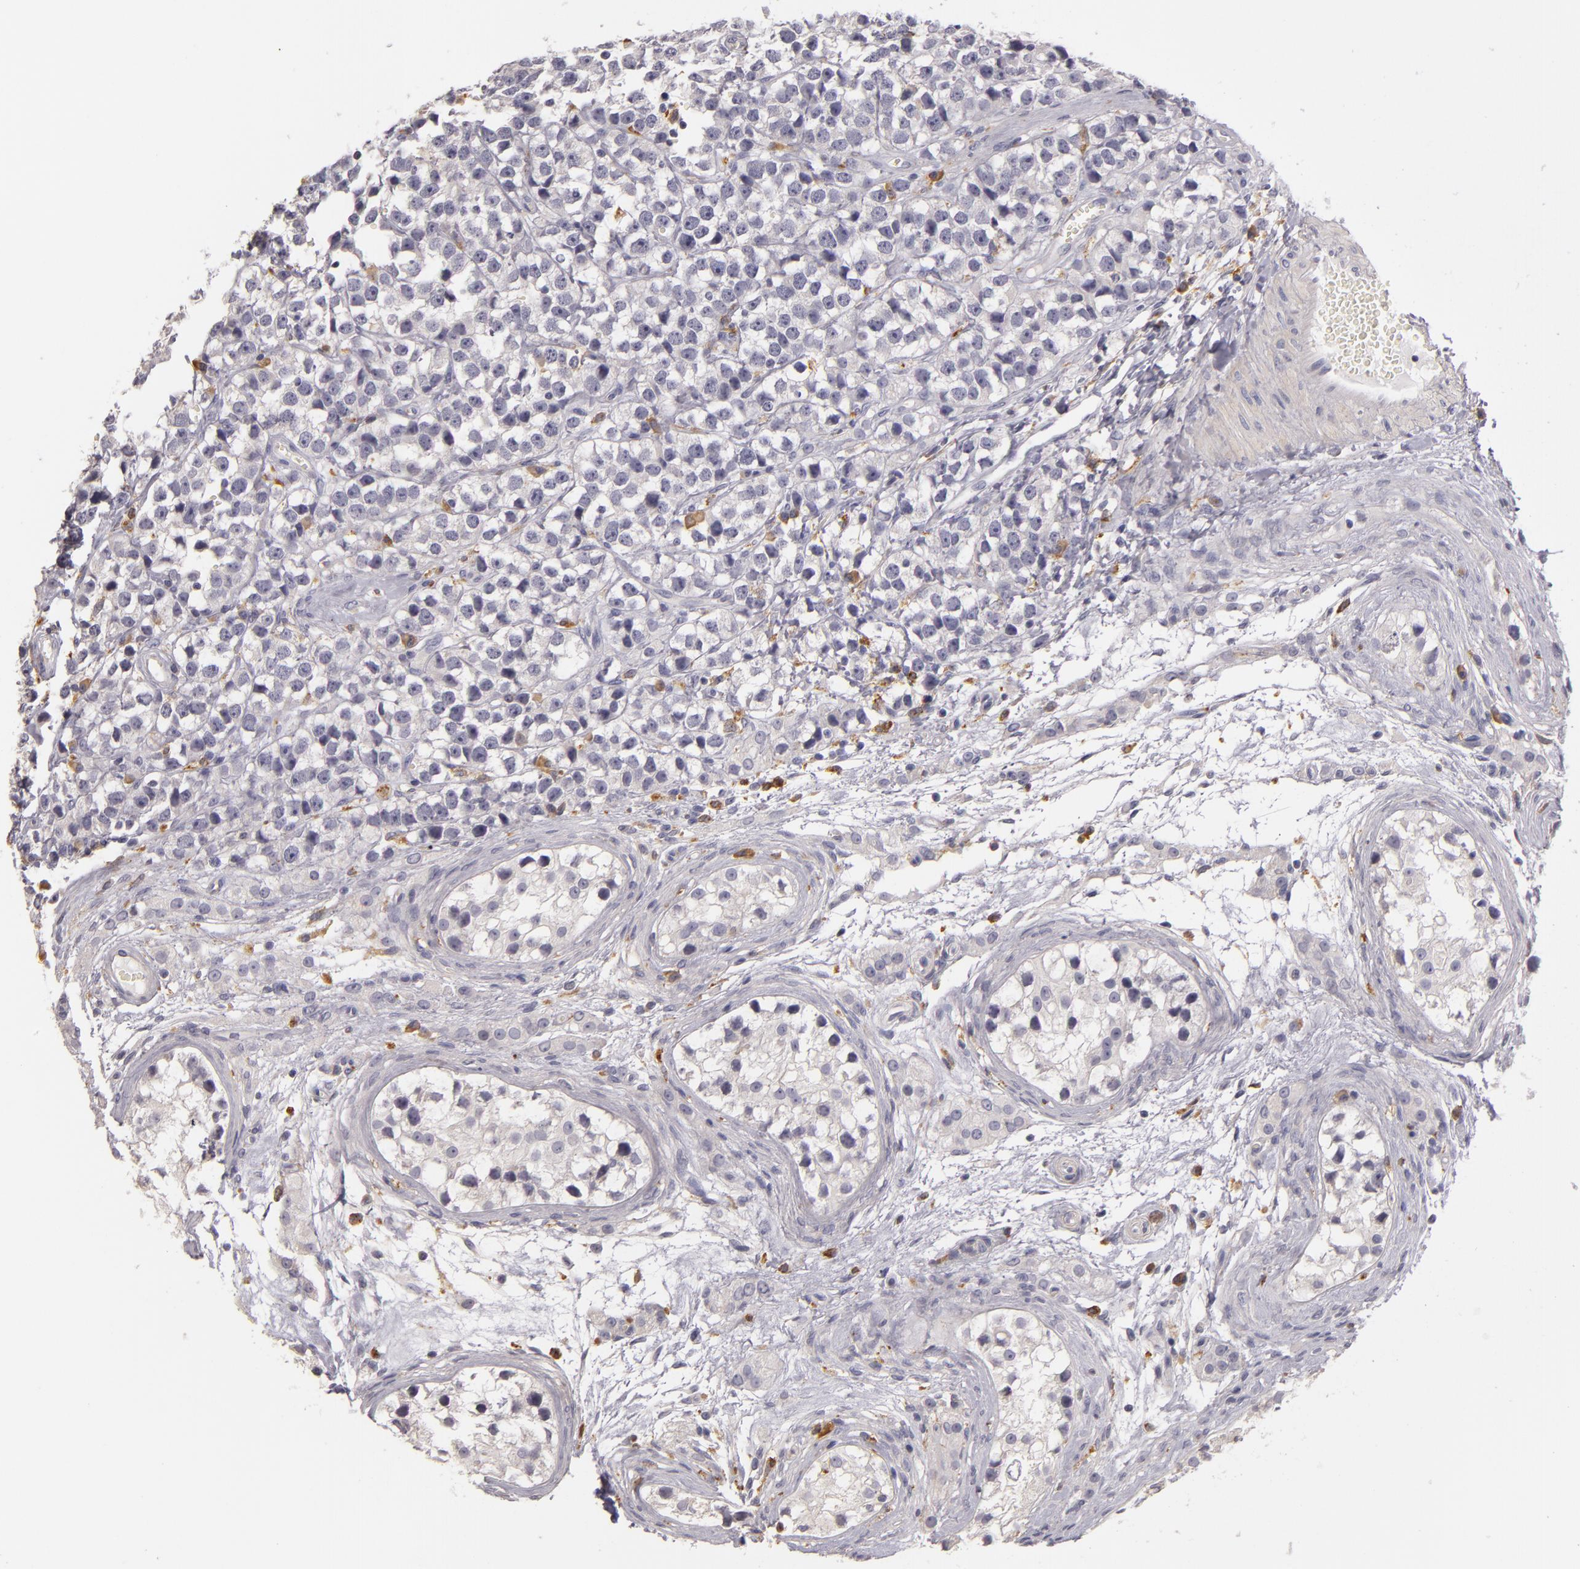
{"staining": {"intensity": "negative", "quantity": "none", "location": "none"}, "tissue": "testis cancer", "cell_type": "Tumor cells", "image_type": "cancer", "snomed": [{"axis": "morphology", "description": "Seminoma, NOS"}, {"axis": "topography", "description": "Testis"}], "caption": "Tumor cells show no significant staining in testis seminoma.", "gene": "TLR8", "patient": {"sex": "male", "age": 25}}